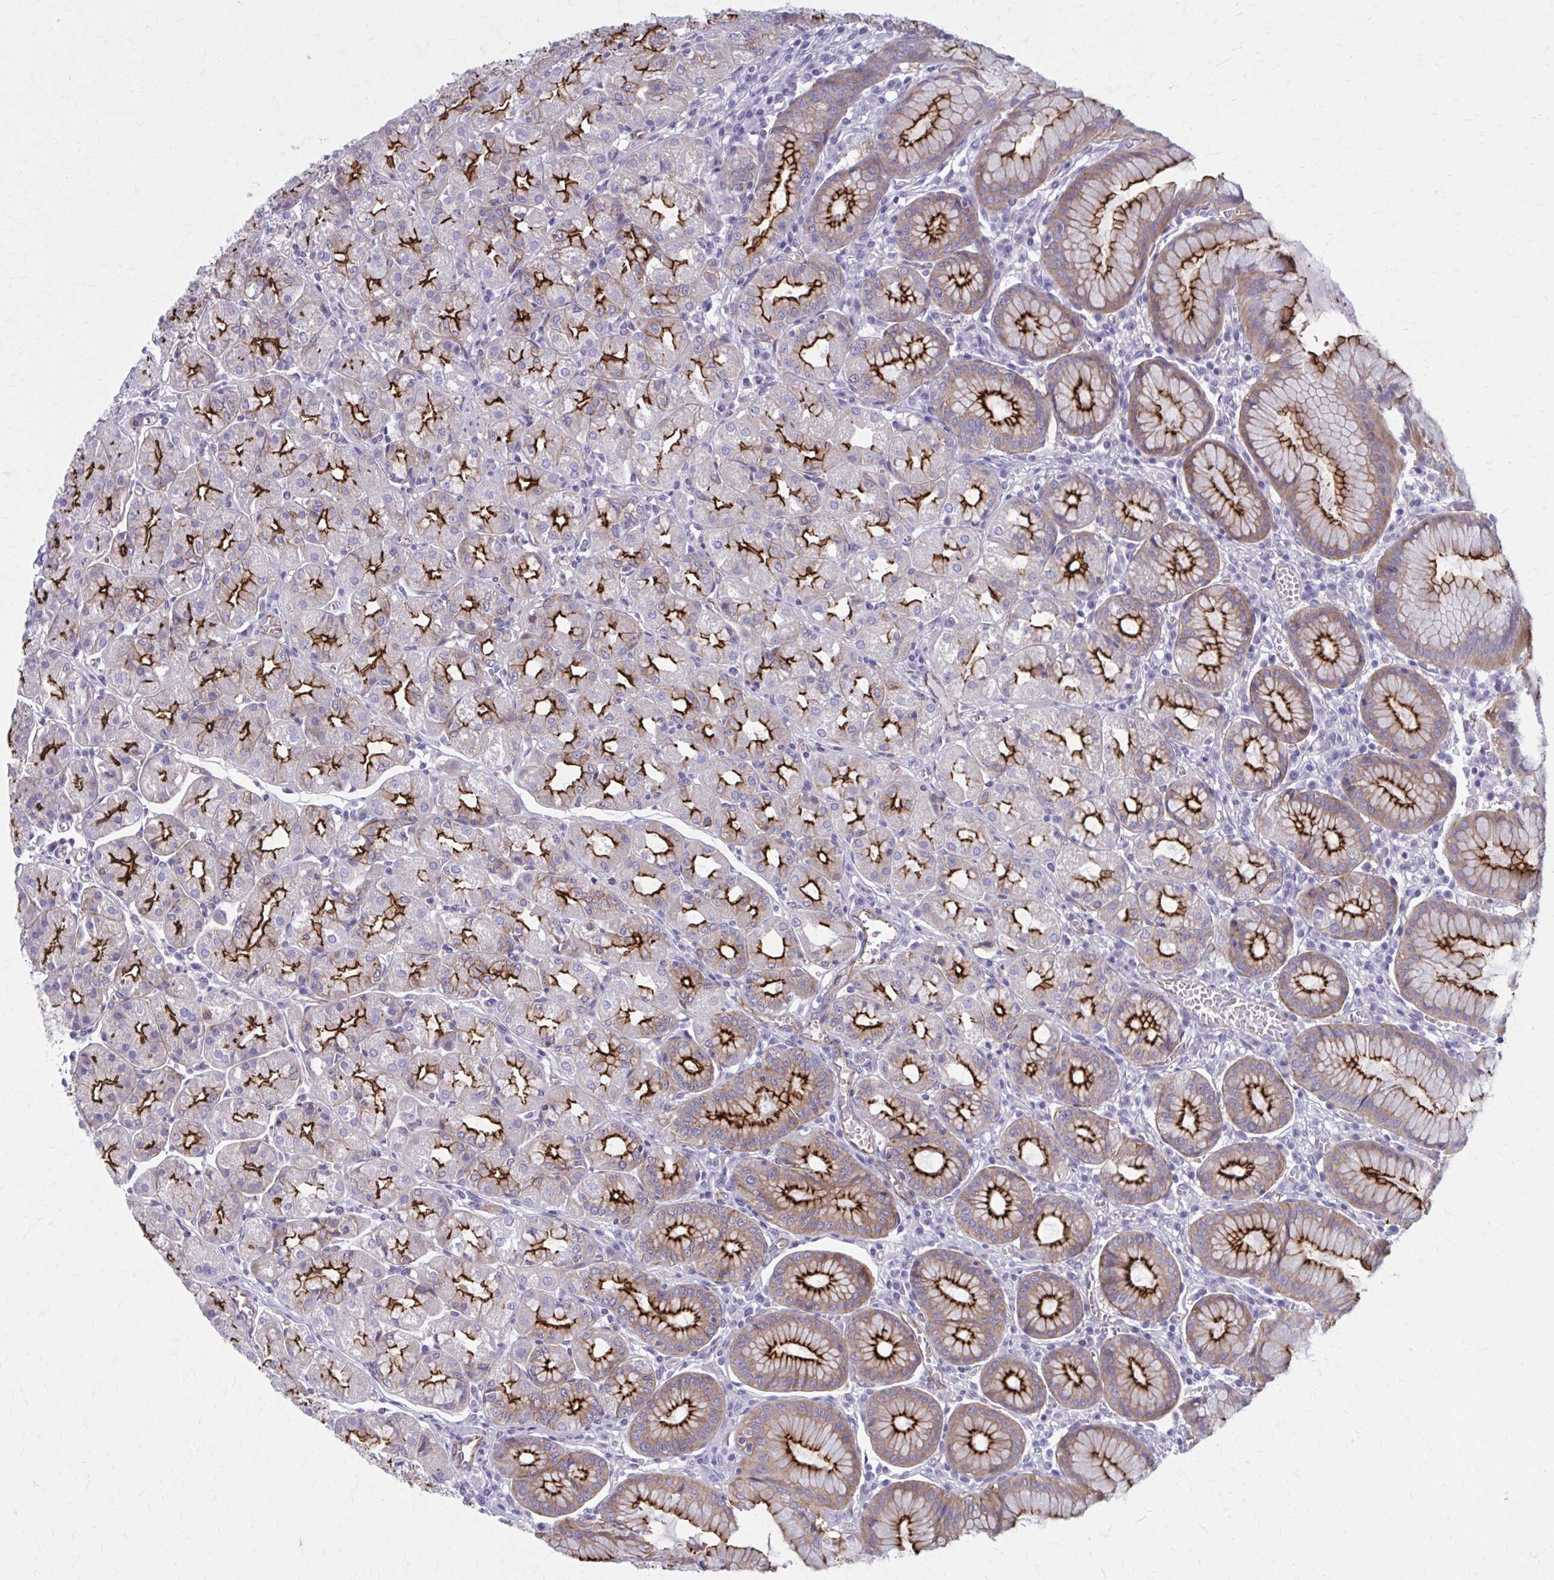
{"staining": {"intensity": "strong", "quantity": ">75%", "location": "cytoplasmic/membranous"}, "tissue": "stomach", "cell_type": "Glandular cells", "image_type": "normal", "snomed": [{"axis": "morphology", "description": "Normal tissue, NOS"}, {"axis": "topography", "description": "Stomach"}], "caption": "Protein positivity by immunohistochemistry demonstrates strong cytoplasmic/membranous expression in about >75% of glandular cells in benign stomach.", "gene": "ZDHHC7", "patient": {"sex": "male", "age": 55}}